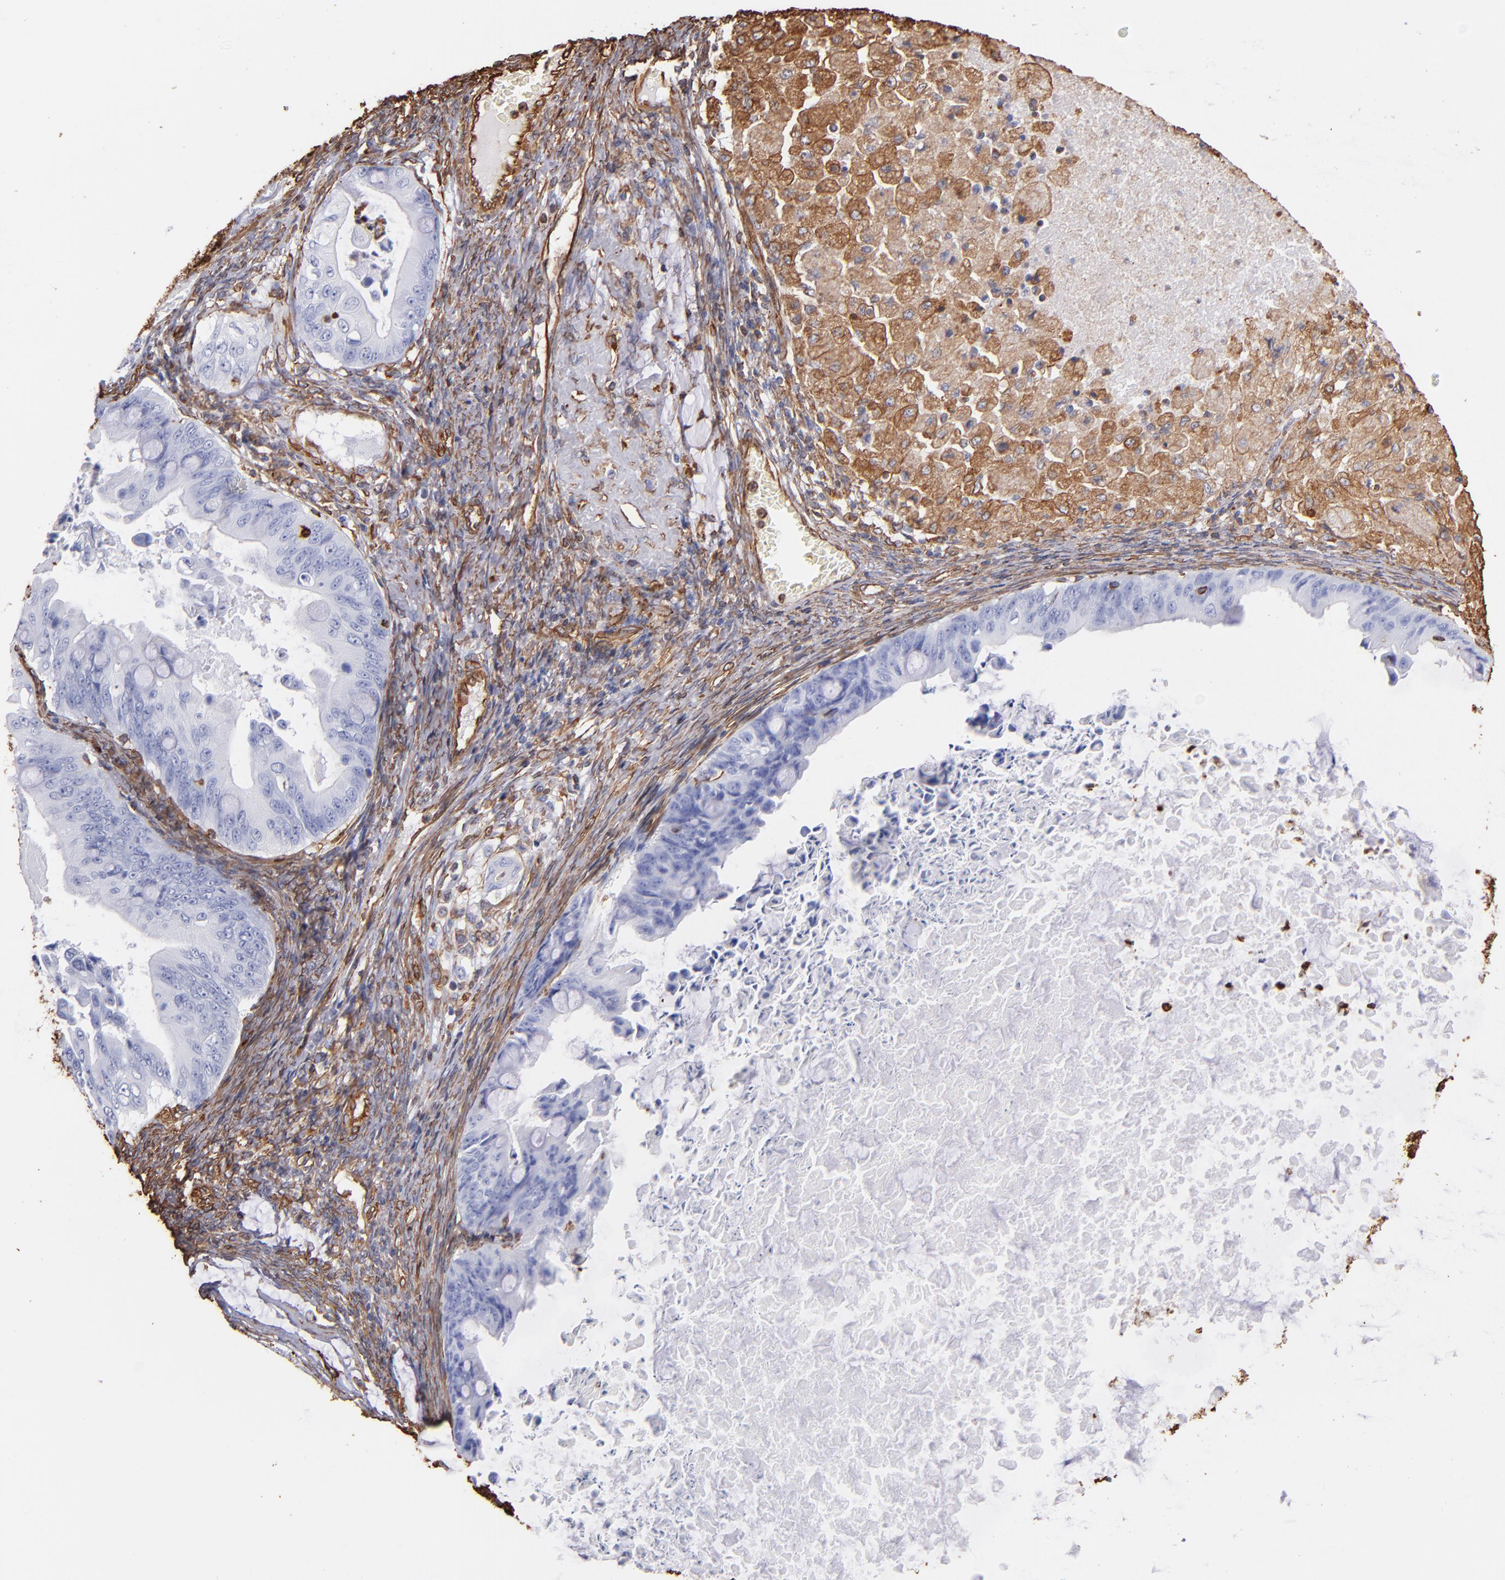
{"staining": {"intensity": "negative", "quantity": "none", "location": "none"}, "tissue": "ovarian cancer", "cell_type": "Tumor cells", "image_type": "cancer", "snomed": [{"axis": "morphology", "description": "Cystadenocarcinoma, mucinous, NOS"}, {"axis": "topography", "description": "Ovary"}], "caption": "Human ovarian mucinous cystadenocarcinoma stained for a protein using IHC exhibits no expression in tumor cells.", "gene": "VIM", "patient": {"sex": "female", "age": 37}}